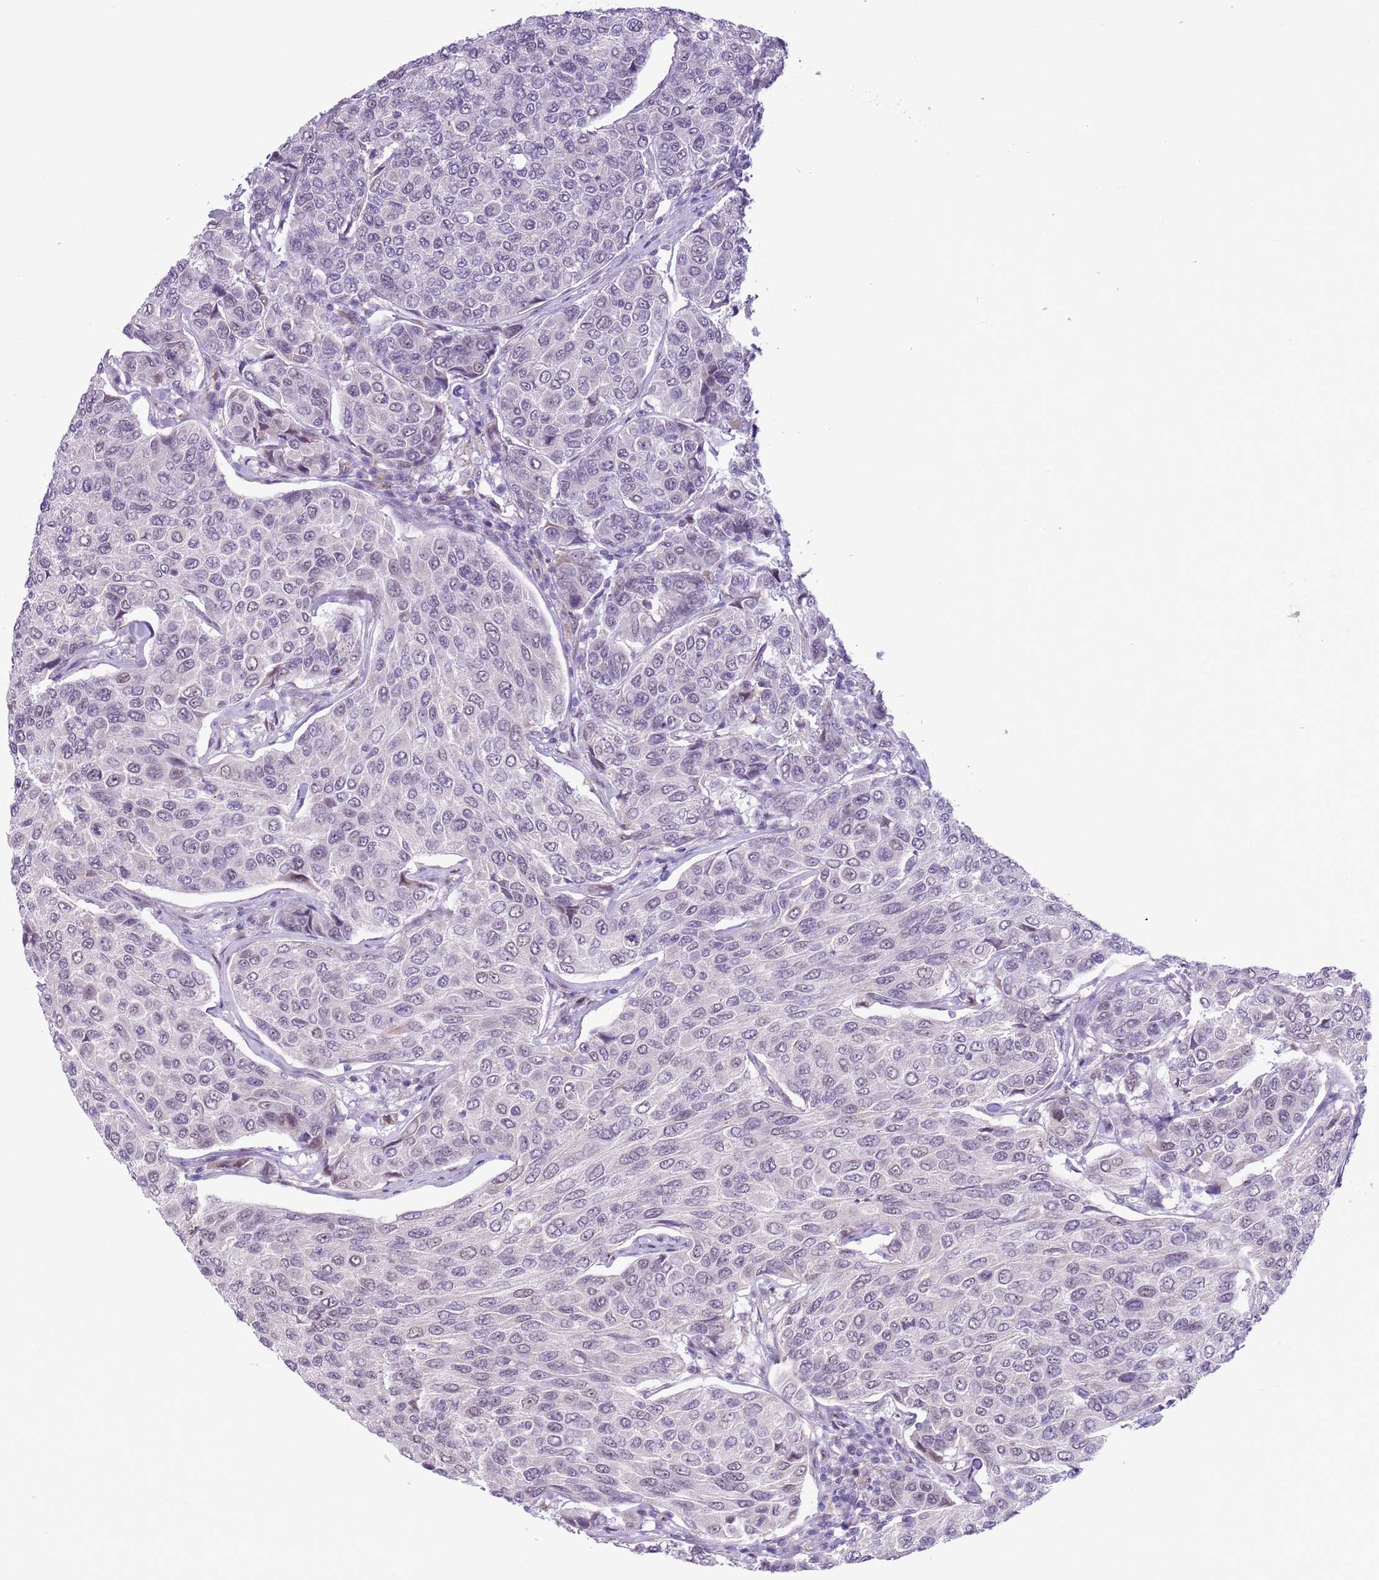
{"staining": {"intensity": "negative", "quantity": "none", "location": "none"}, "tissue": "breast cancer", "cell_type": "Tumor cells", "image_type": "cancer", "snomed": [{"axis": "morphology", "description": "Duct carcinoma"}, {"axis": "topography", "description": "Breast"}], "caption": "DAB immunohistochemical staining of breast cancer shows no significant staining in tumor cells.", "gene": "ZNF576", "patient": {"sex": "female", "age": 55}}